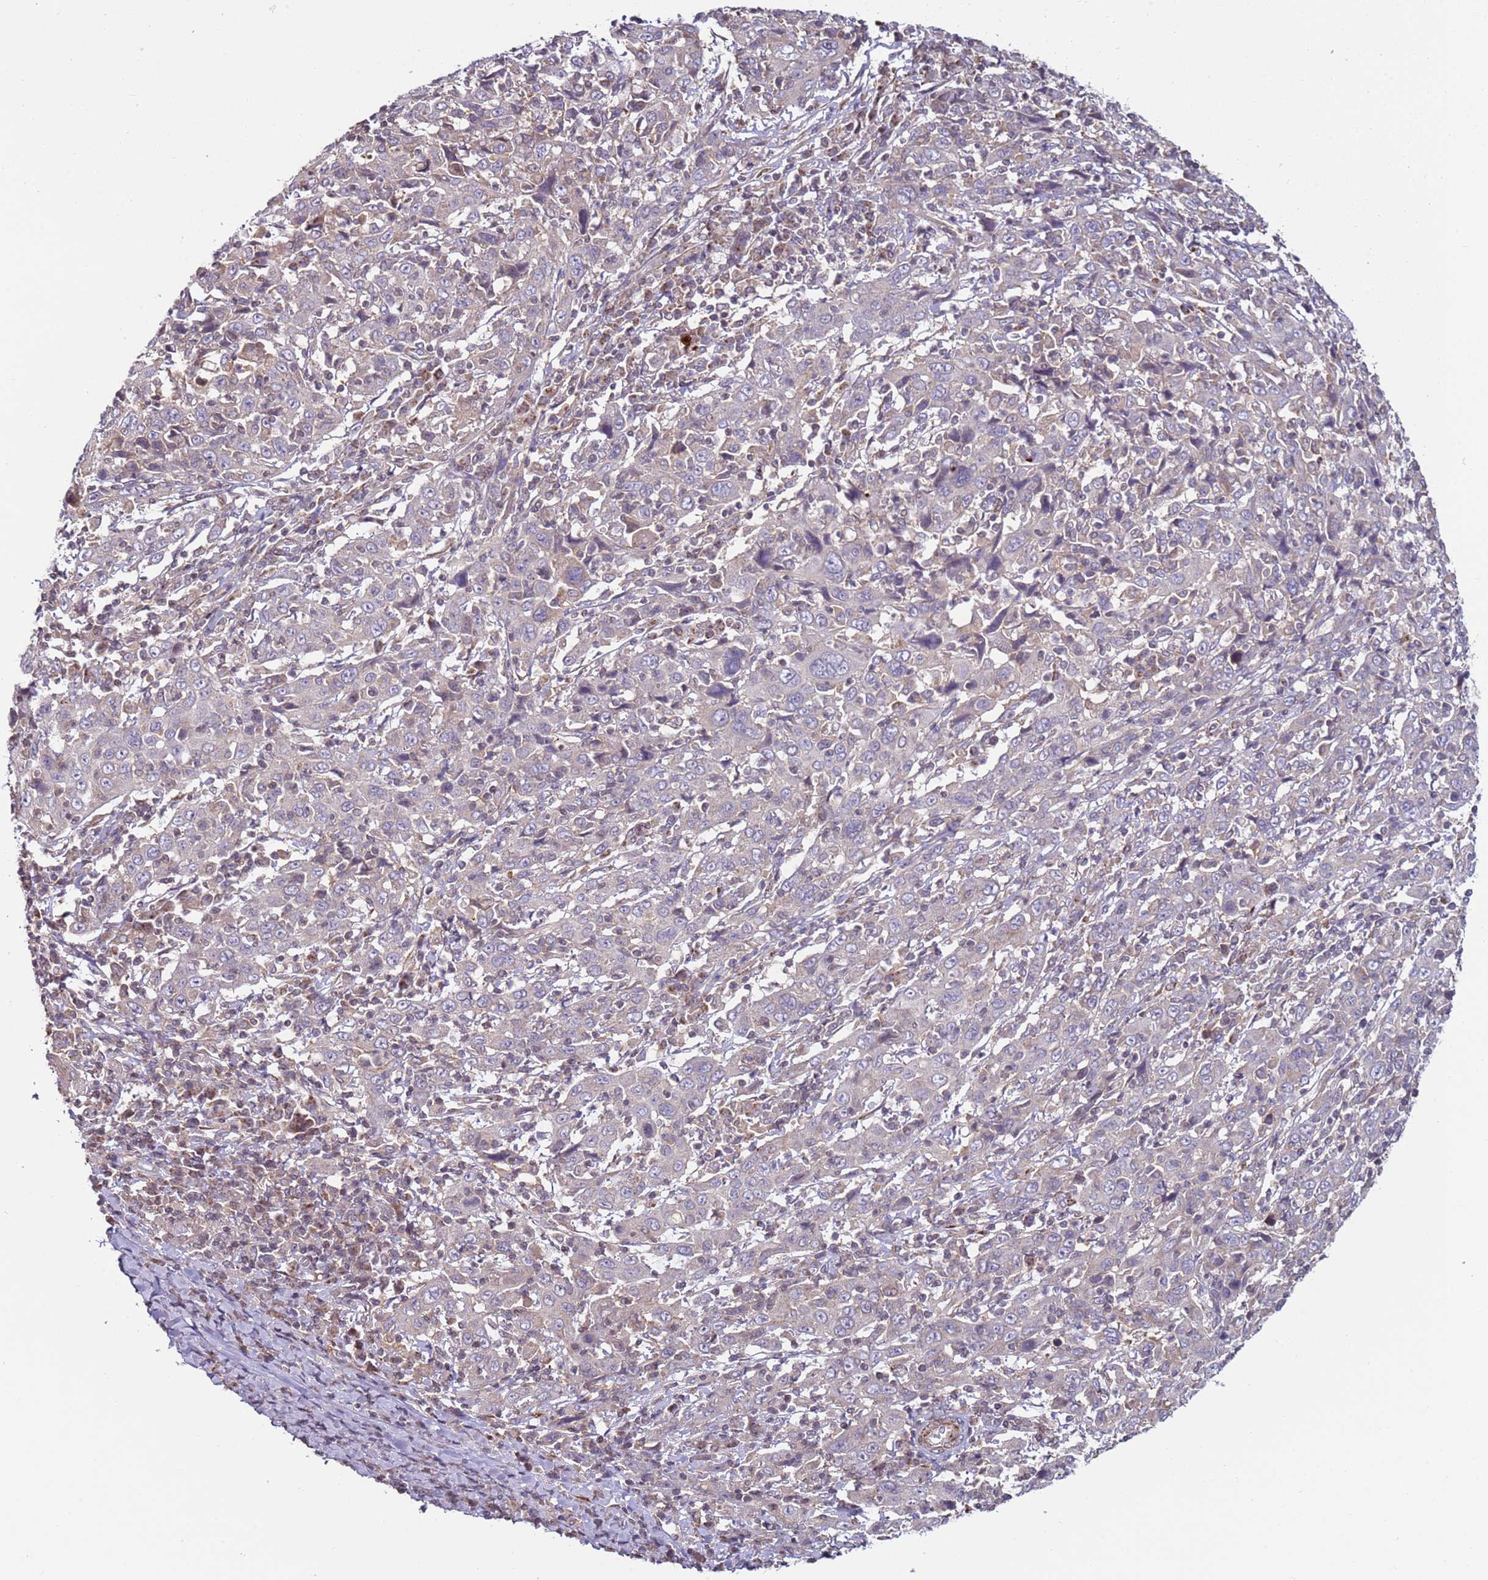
{"staining": {"intensity": "weak", "quantity": "<25%", "location": "cytoplasmic/membranous"}, "tissue": "cervical cancer", "cell_type": "Tumor cells", "image_type": "cancer", "snomed": [{"axis": "morphology", "description": "Squamous cell carcinoma, NOS"}, {"axis": "topography", "description": "Cervix"}], "caption": "This is a micrograph of IHC staining of cervical cancer, which shows no positivity in tumor cells.", "gene": "SNAPC4", "patient": {"sex": "female", "age": 46}}